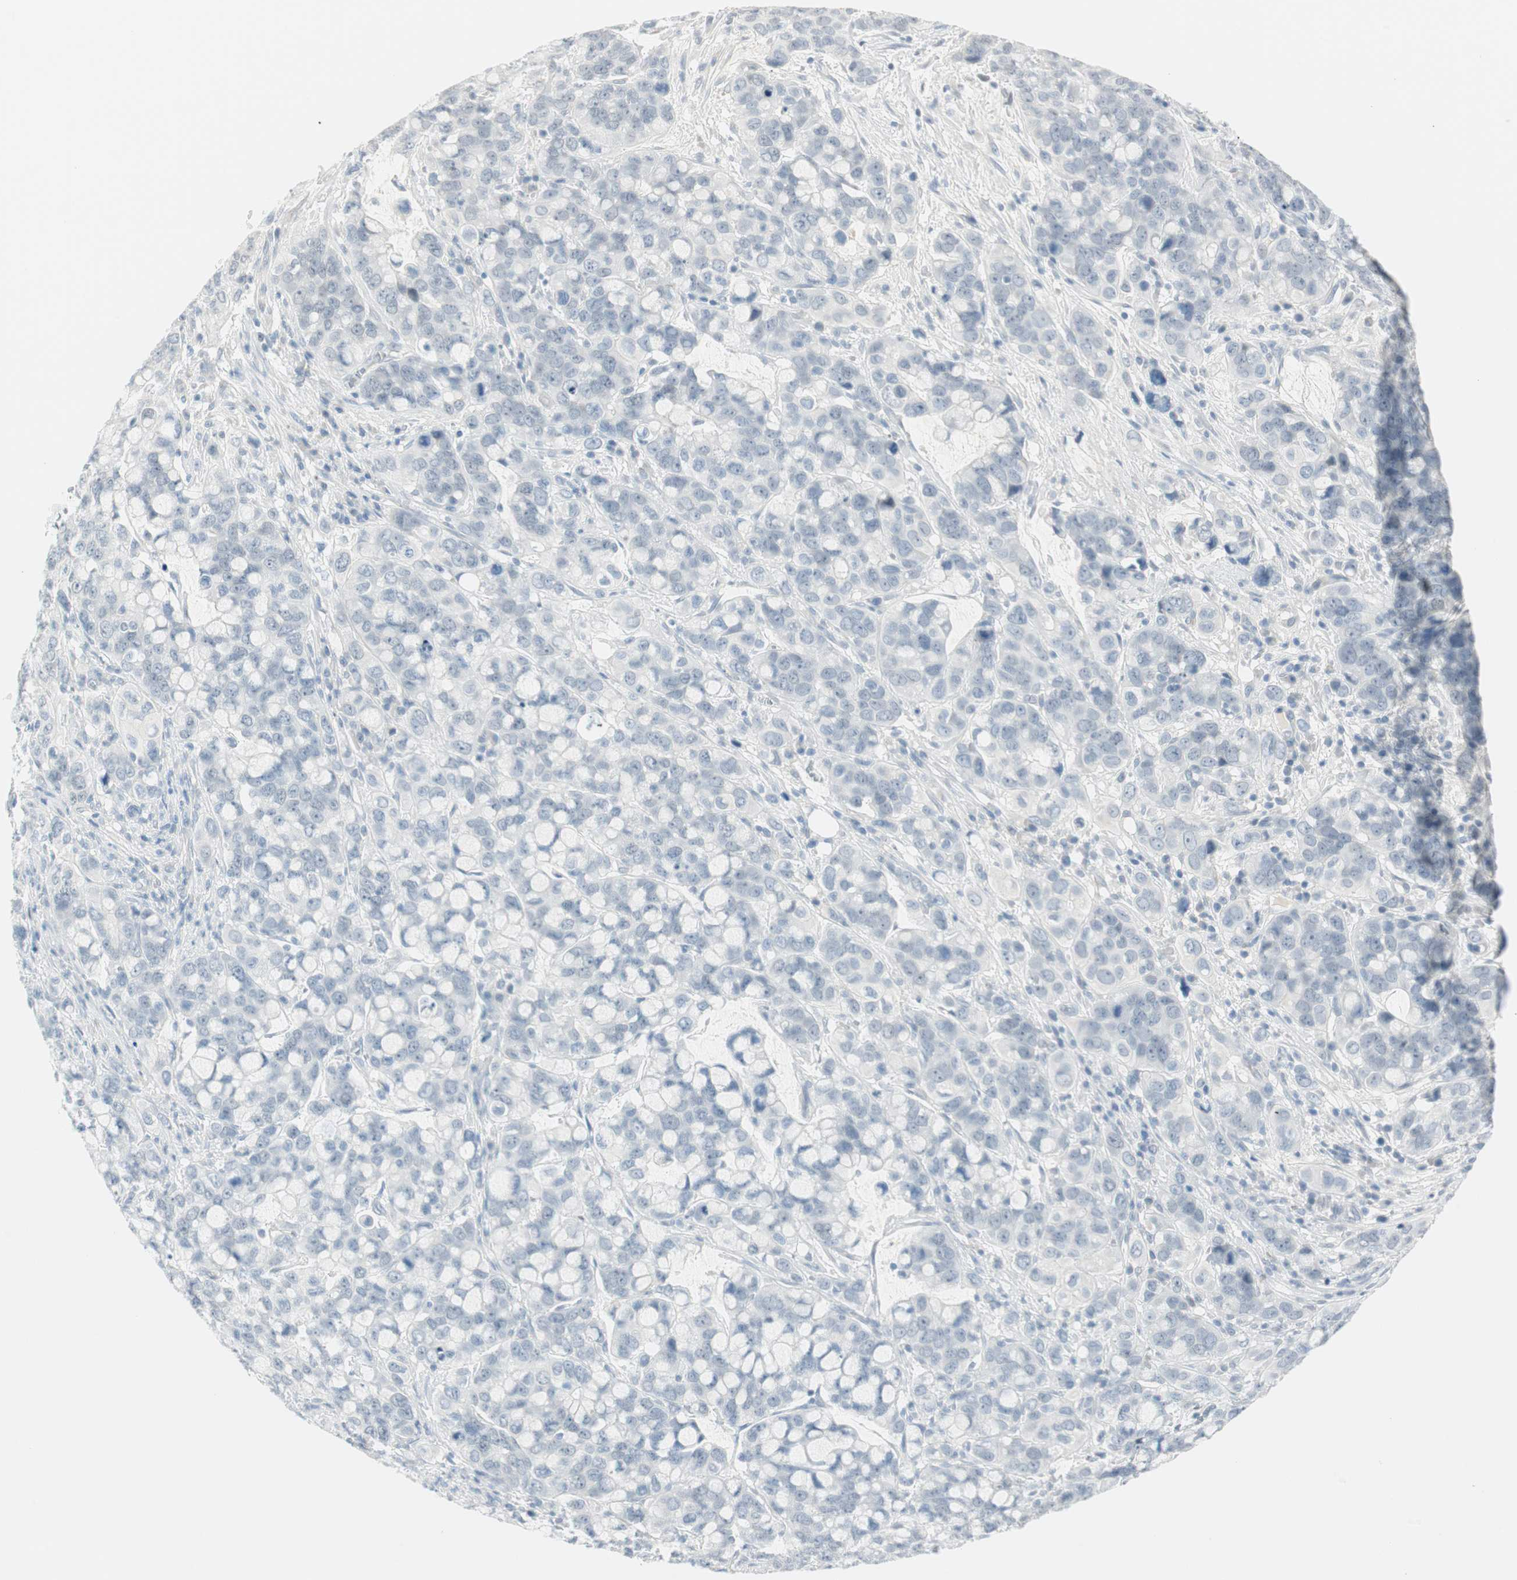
{"staining": {"intensity": "negative", "quantity": "none", "location": "none"}, "tissue": "stomach cancer", "cell_type": "Tumor cells", "image_type": "cancer", "snomed": [{"axis": "morphology", "description": "Adenocarcinoma, NOS"}, {"axis": "topography", "description": "Stomach, lower"}], "caption": "Stomach cancer (adenocarcinoma) was stained to show a protein in brown. There is no significant expression in tumor cells.", "gene": "MLLT10", "patient": {"sex": "male", "age": 84}}